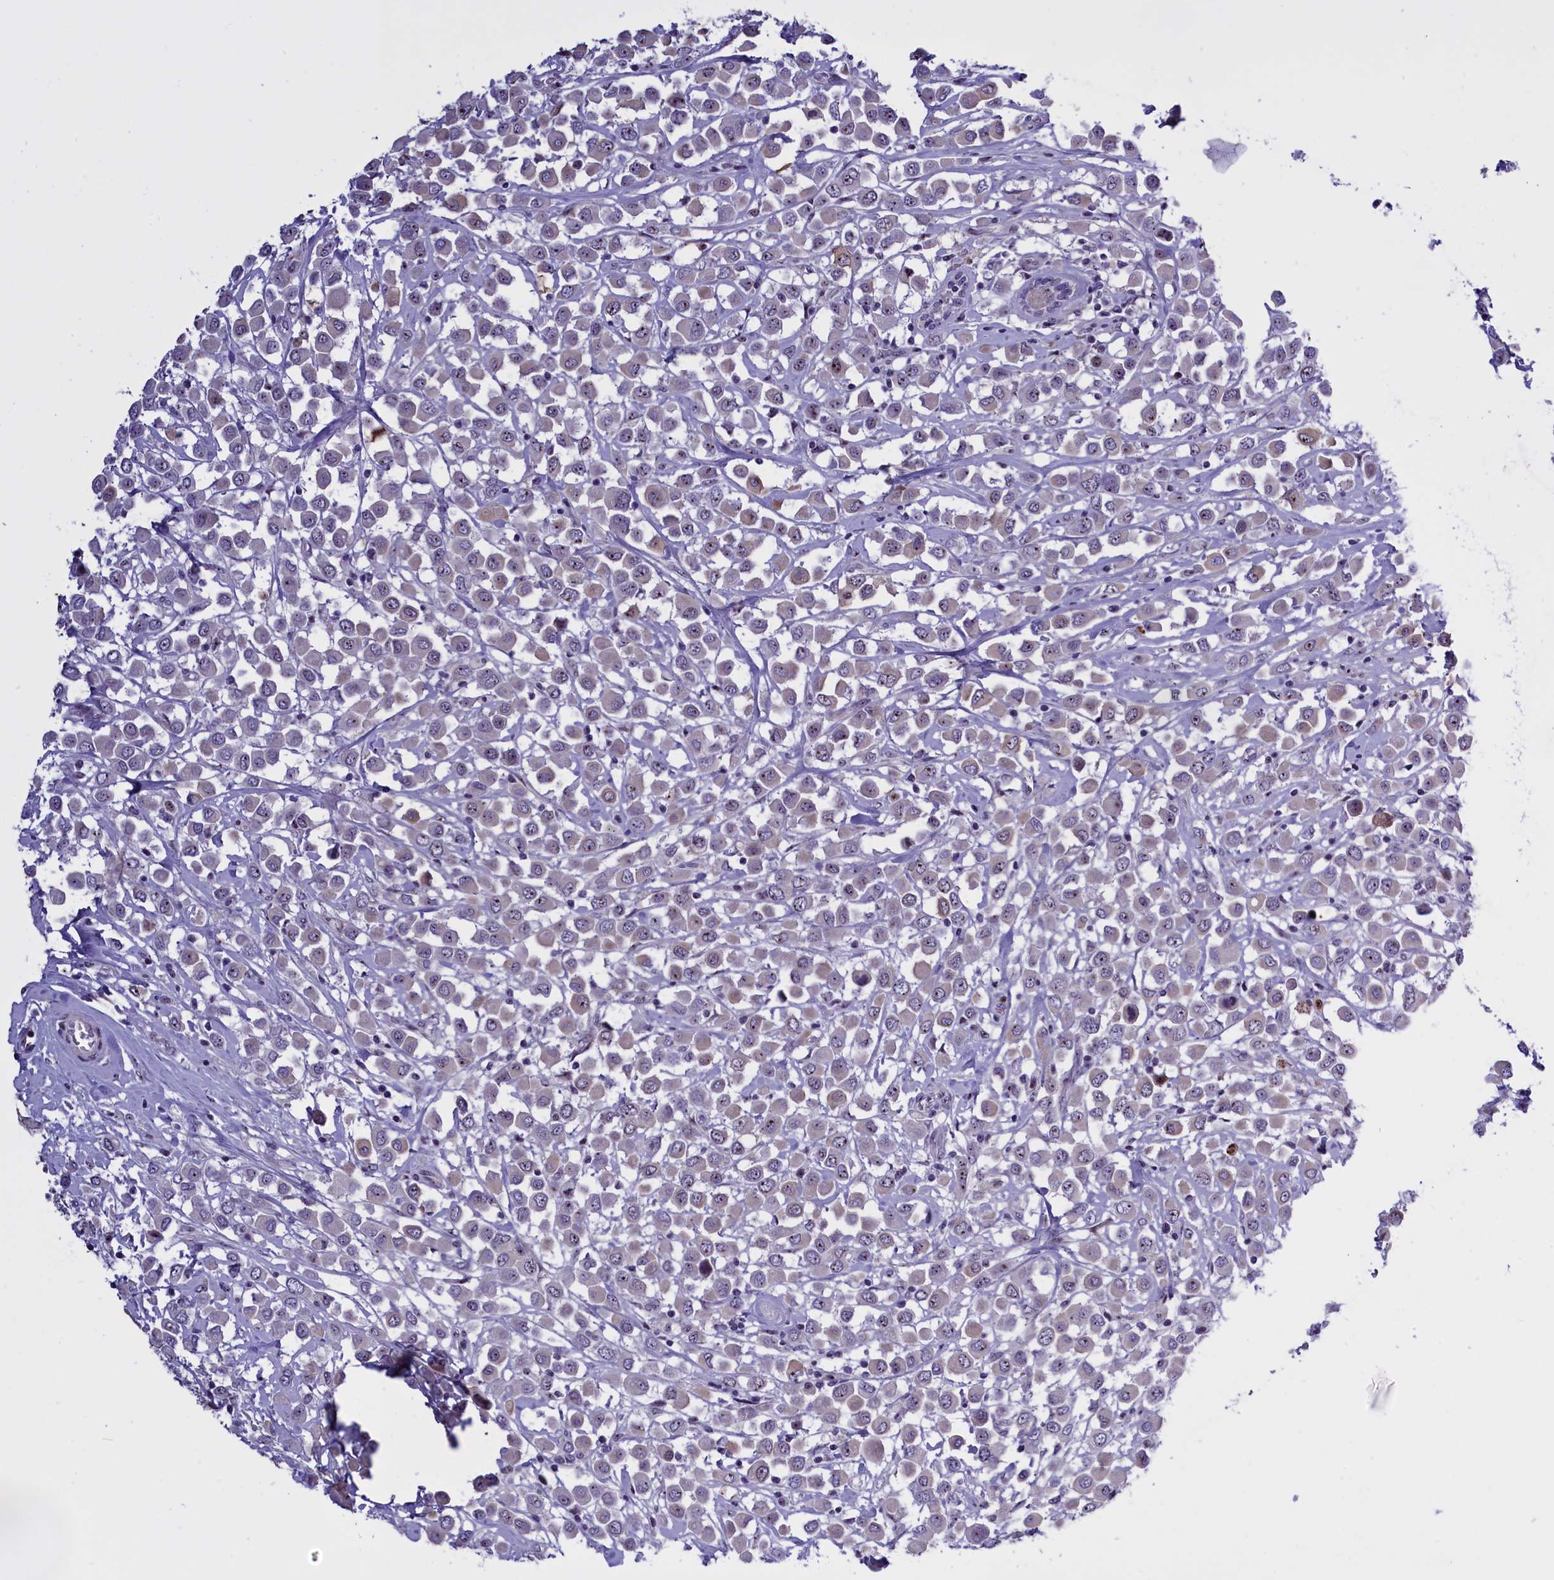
{"staining": {"intensity": "moderate", "quantity": "<25%", "location": "nuclear"}, "tissue": "breast cancer", "cell_type": "Tumor cells", "image_type": "cancer", "snomed": [{"axis": "morphology", "description": "Duct carcinoma"}, {"axis": "topography", "description": "Breast"}], "caption": "Breast cancer stained for a protein reveals moderate nuclear positivity in tumor cells. (DAB (3,3'-diaminobenzidine) = brown stain, brightfield microscopy at high magnification).", "gene": "TBL3", "patient": {"sex": "female", "age": 61}}